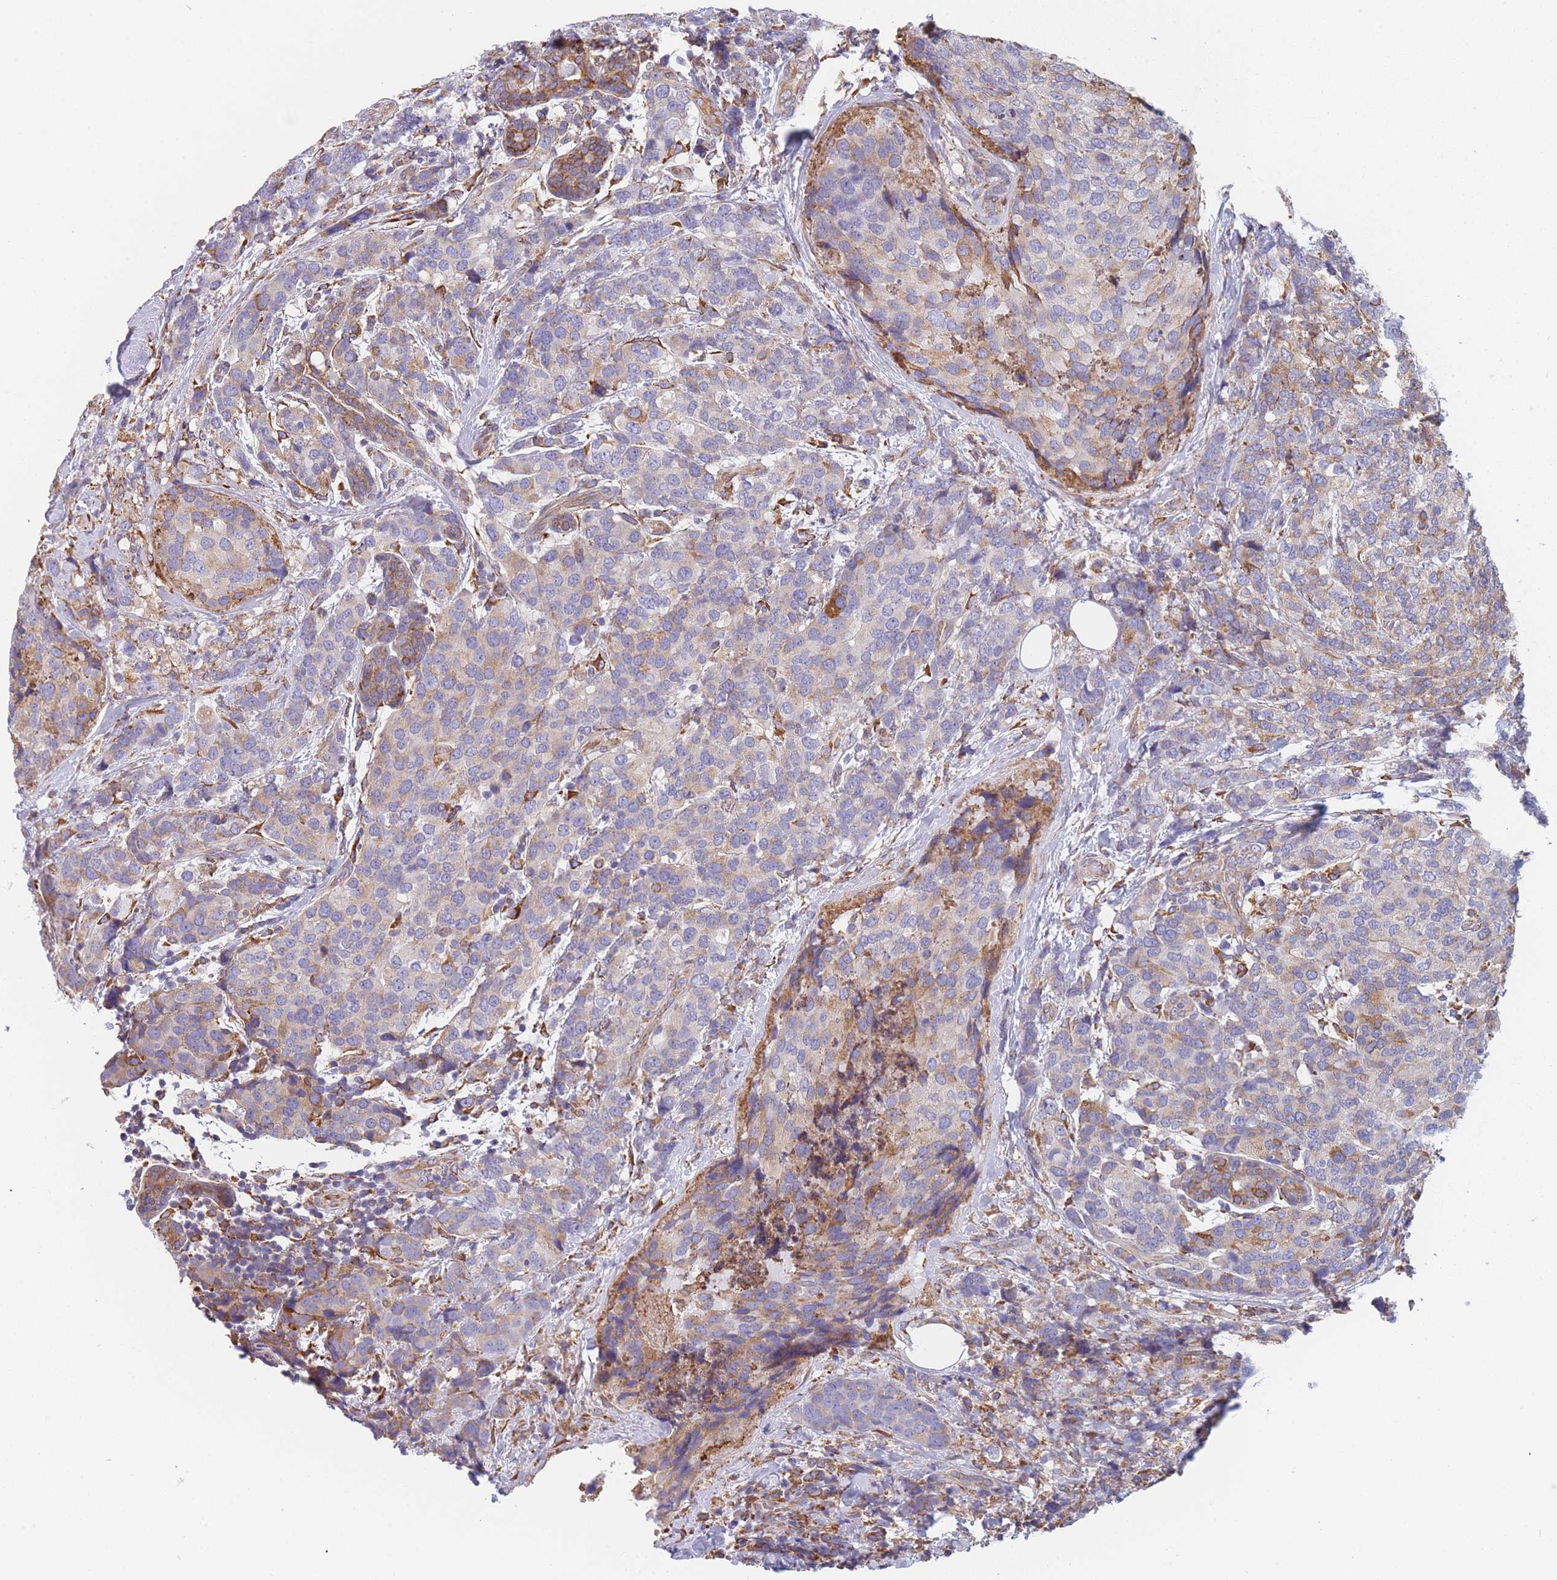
{"staining": {"intensity": "weak", "quantity": "<25%", "location": "cytoplasmic/membranous"}, "tissue": "breast cancer", "cell_type": "Tumor cells", "image_type": "cancer", "snomed": [{"axis": "morphology", "description": "Lobular carcinoma"}, {"axis": "topography", "description": "Breast"}], "caption": "Immunohistochemical staining of human lobular carcinoma (breast) displays no significant staining in tumor cells.", "gene": "OR7C2", "patient": {"sex": "female", "age": 59}}